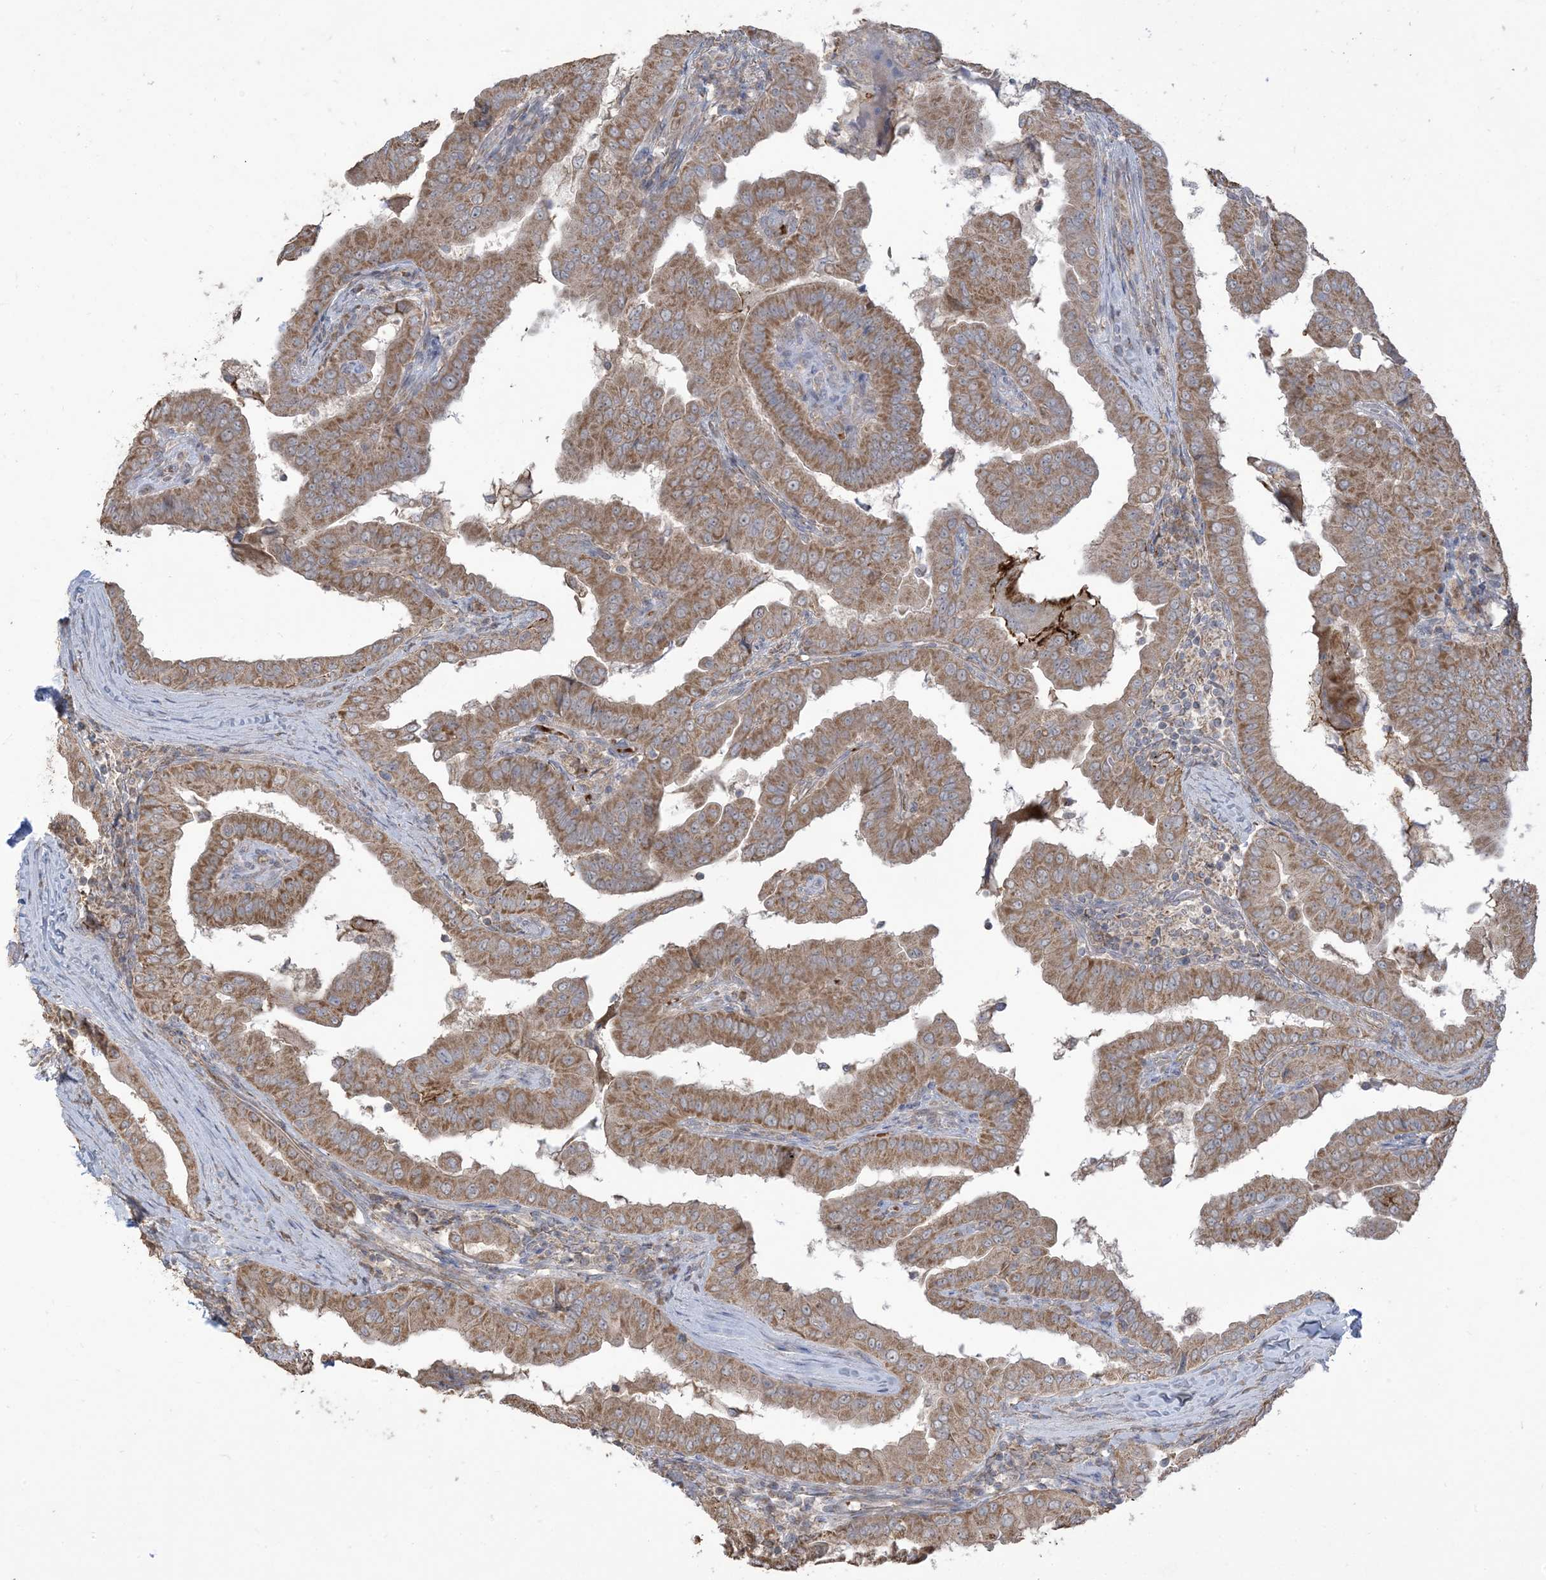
{"staining": {"intensity": "moderate", "quantity": ">75%", "location": "cytoplasmic/membranous"}, "tissue": "thyroid cancer", "cell_type": "Tumor cells", "image_type": "cancer", "snomed": [{"axis": "morphology", "description": "Papillary adenocarcinoma, NOS"}, {"axis": "topography", "description": "Thyroid gland"}], "caption": "IHC staining of papillary adenocarcinoma (thyroid), which demonstrates medium levels of moderate cytoplasmic/membranous expression in approximately >75% of tumor cells indicating moderate cytoplasmic/membranous protein positivity. The staining was performed using DAB (brown) for protein detection and nuclei were counterstained in hematoxylin (blue).", "gene": "KLHL18", "patient": {"sex": "male", "age": 33}}